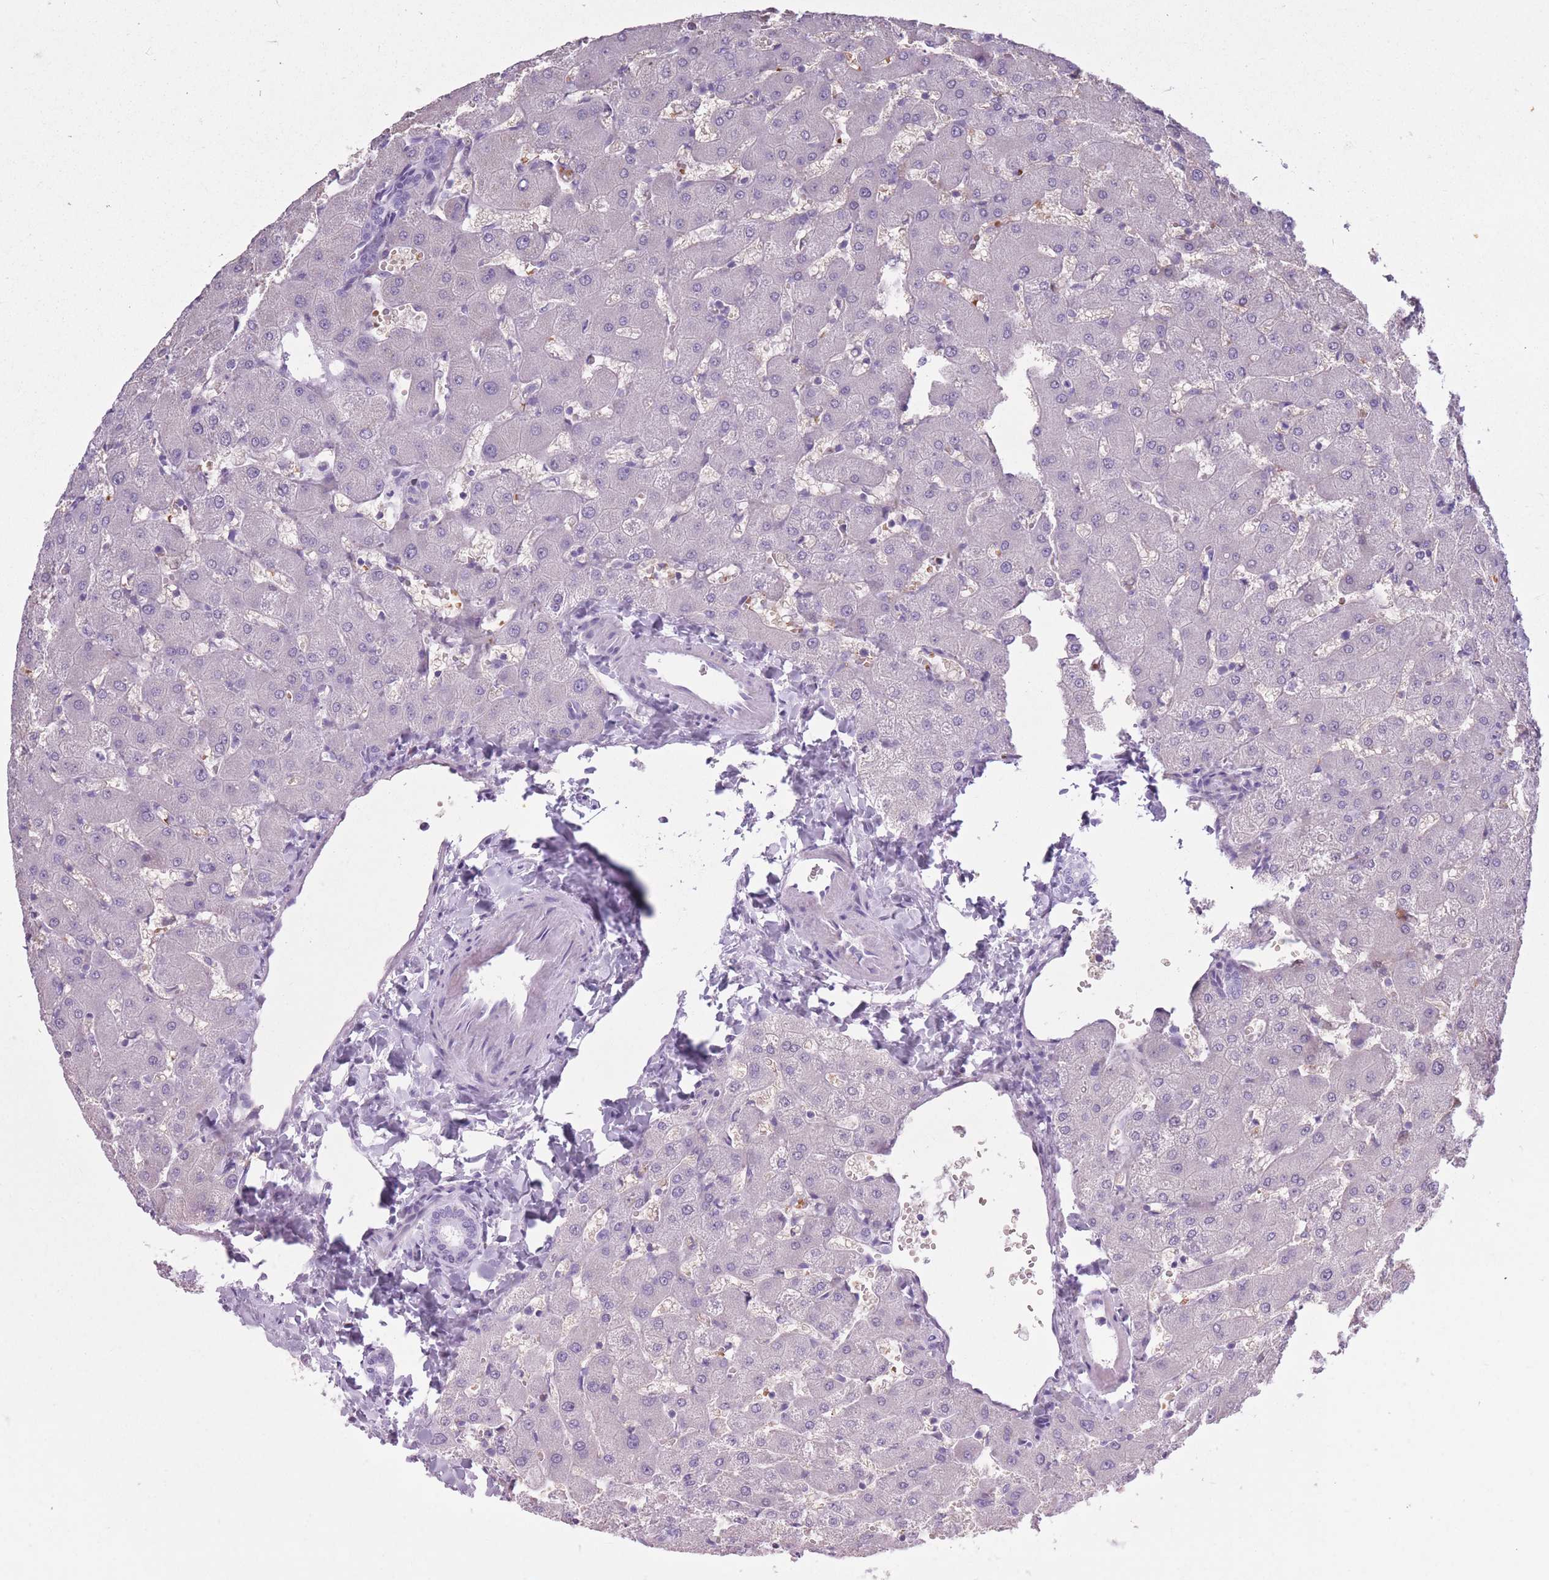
{"staining": {"intensity": "negative", "quantity": "none", "location": "none"}, "tissue": "liver", "cell_type": "Cholangiocytes", "image_type": "normal", "snomed": [{"axis": "morphology", "description": "Normal tissue, NOS"}, {"axis": "topography", "description": "Liver"}], "caption": "Normal liver was stained to show a protein in brown. There is no significant staining in cholangiocytes. Brightfield microscopy of immunohistochemistry (IHC) stained with DAB (3,3'-diaminobenzidine) (brown) and hematoxylin (blue), captured at high magnification.", "gene": "OR7C1", "patient": {"sex": "female", "age": 63}}